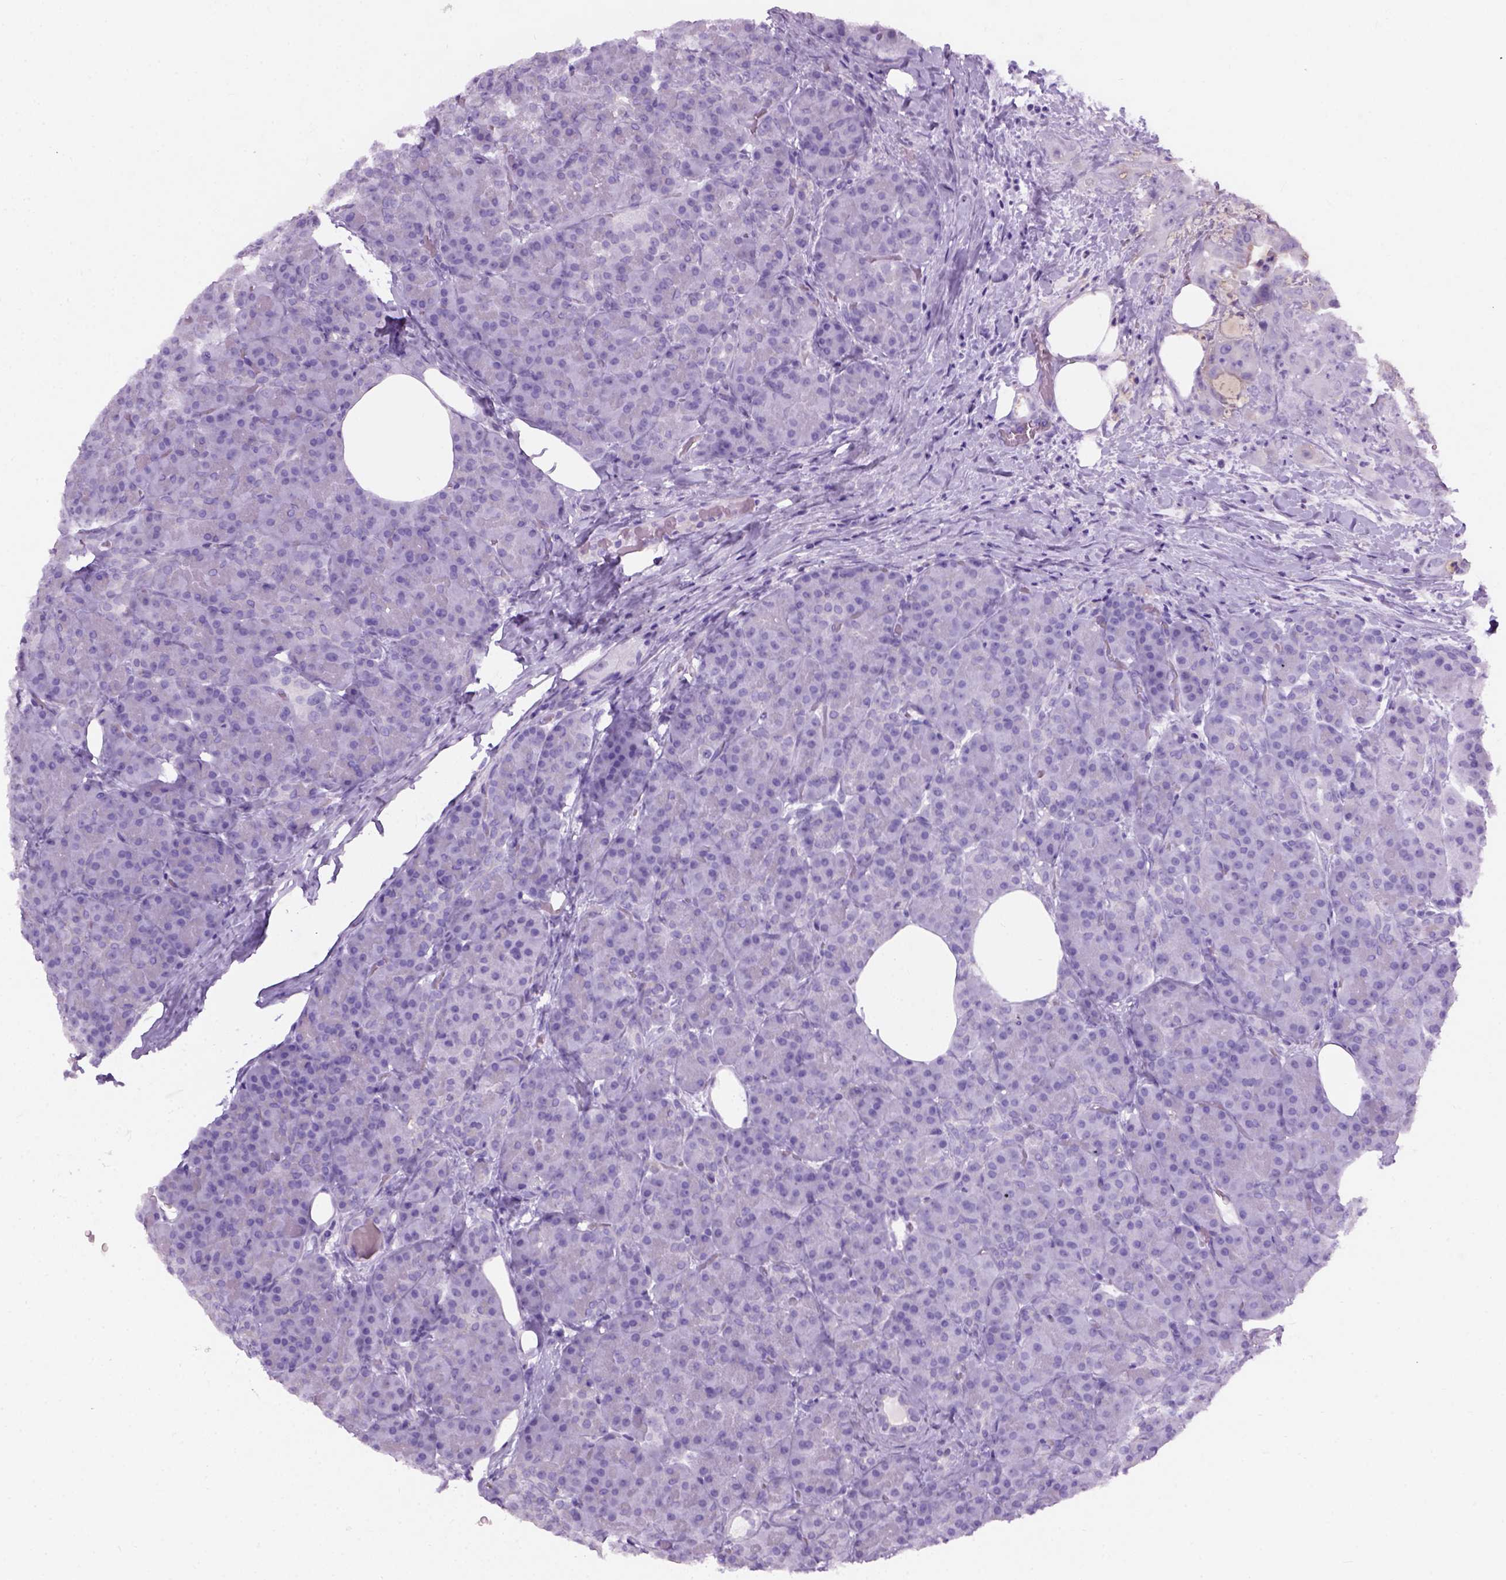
{"staining": {"intensity": "negative", "quantity": "none", "location": "none"}, "tissue": "pancreas", "cell_type": "Exocrine glandular cells", "image_type": "normal", "snomed": [{"axis": "morphology", "description": "Normal tissue, NOS"}, {"axis": "topography", "description": "Pancreas"}], "caption": "Exocrine glandular cells show no significant protein expression in normal pancreas.", "gene": "AXDND1", "patient": {"sex": "male", "age": 57}}